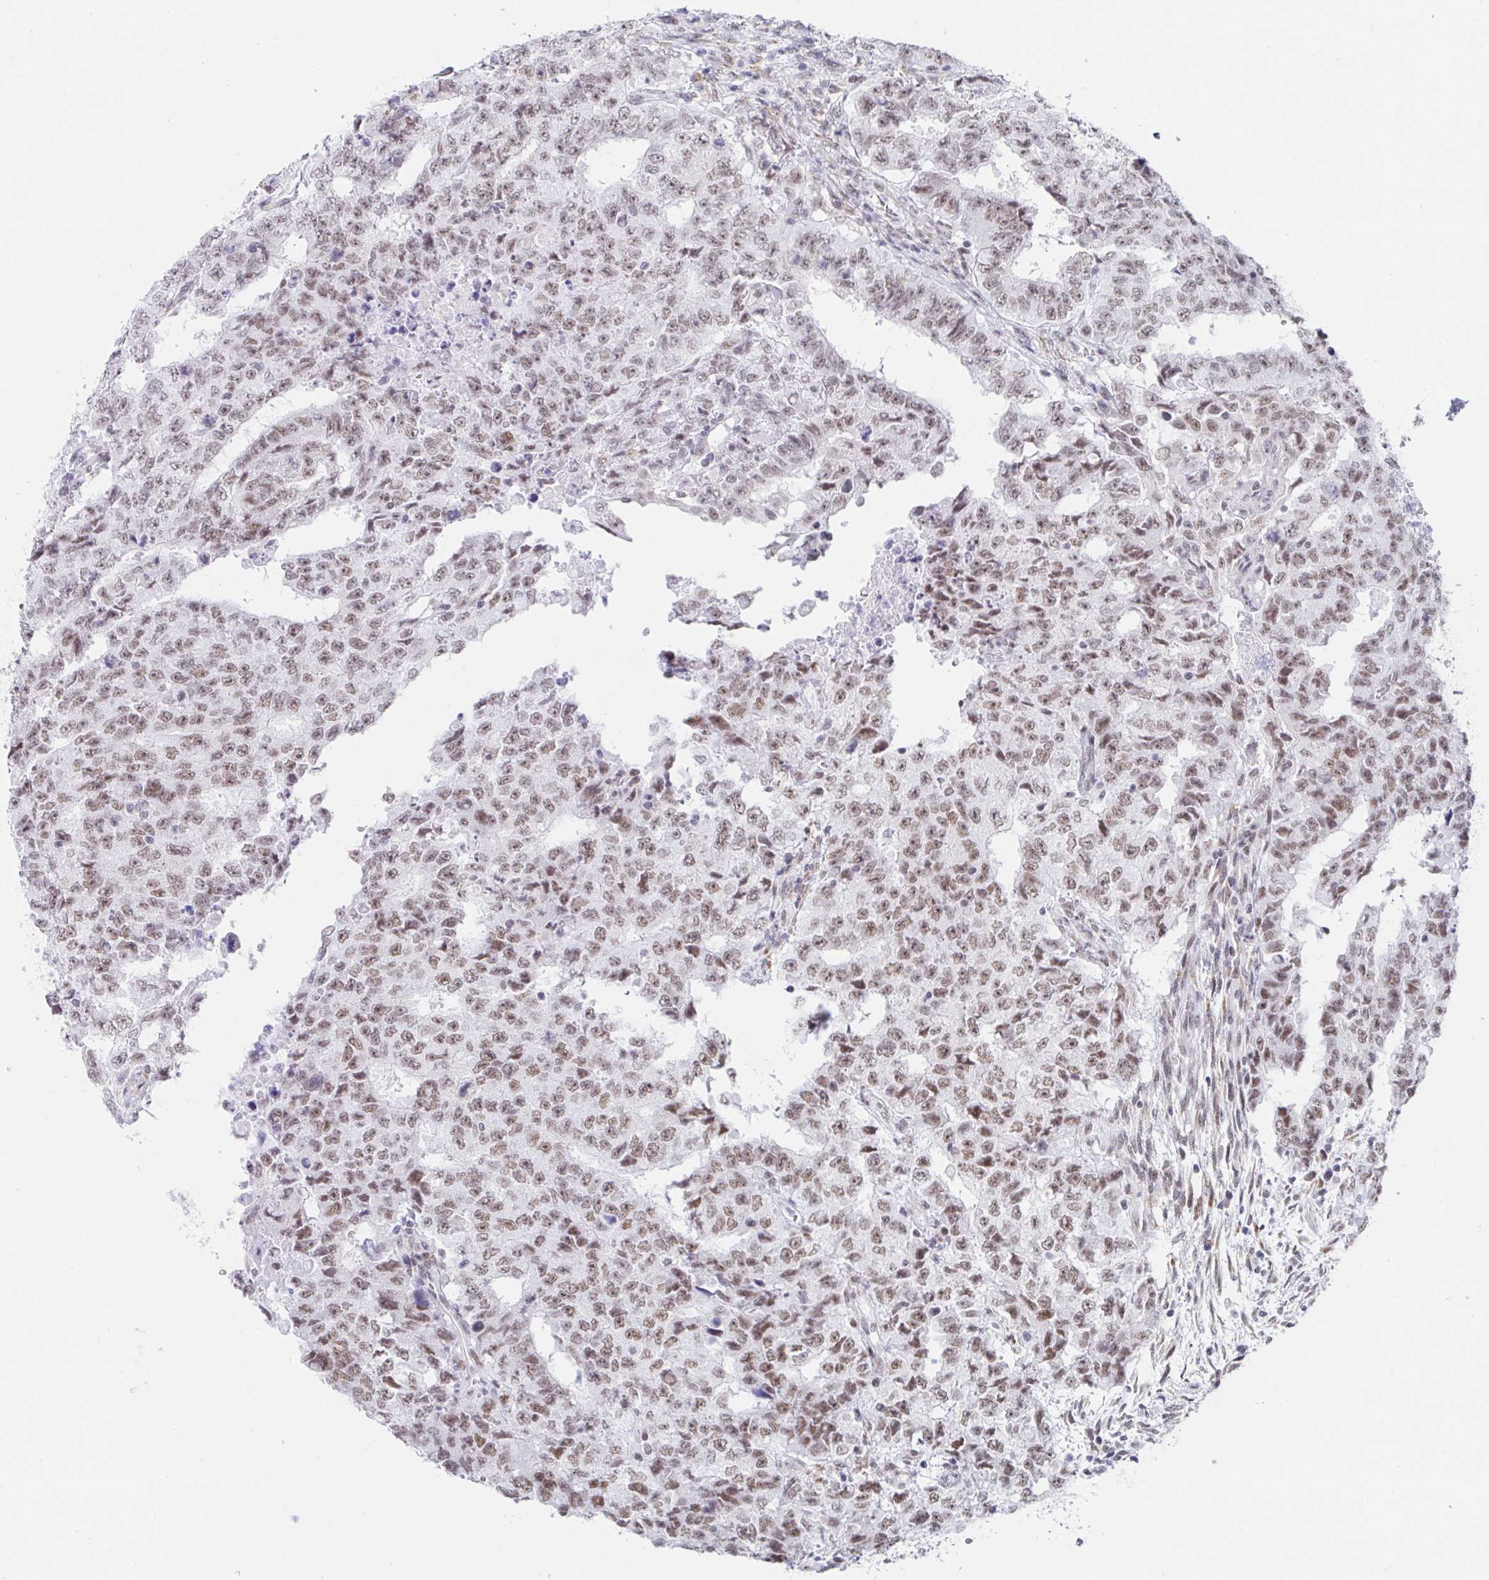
{"staining": {"intensity": "weak", "quantity": ">75%", "location": "nuclear"}, "tissue": "testis cancer", "cell_type": "Tumor cells", "image_type": "cancer", "snomed": [{"axis": "morphology", "description": "Carcinoma, Embryonal, NOS"}, {"axis": "topography", "description": "Testis"}], "caption": "Immunohistochemistry (IHC) image of human testis cancer (embryonal carcinoma) stained for a protein (brown), which reveals low levels of weak nuclear staining in approximately >75% of tumor cells.", "gene": "WDR72", "patient": {"sex": "male", "age": 24}}